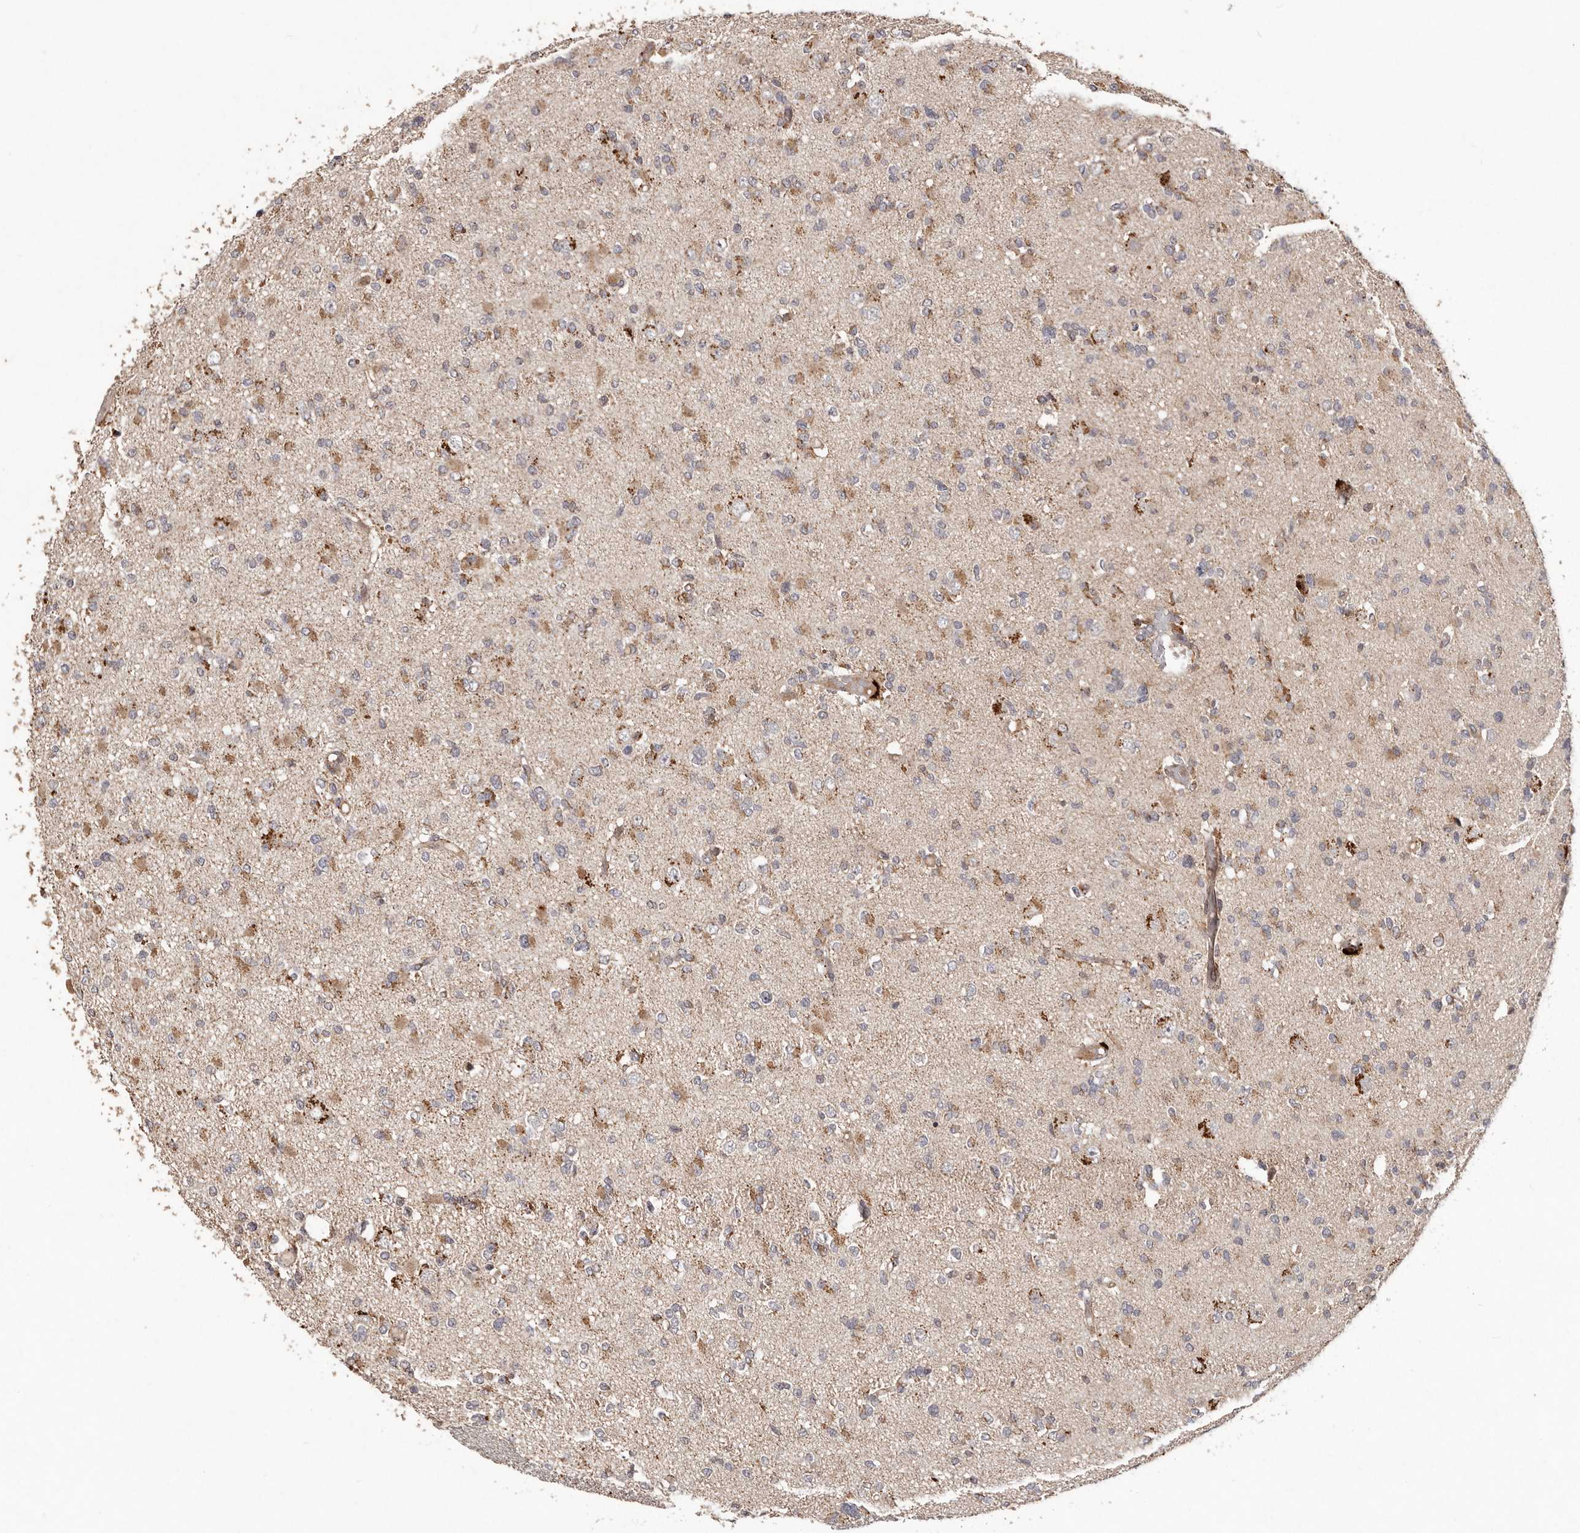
{"staining": {"intensity": "weak", "quantity": "25%-75%", "location": "cytoplasmic/membranous"}, "tissue": "glioma", "cell_type": "Tumor cells", "image_type": "cancer", "snomed": [{"axis": "morphology", "description": "Glioma, malignant, Low grade"}, {"axis": "topography", "description": "Brain"}], "caption": "About 25%-75% of tumor cells in human malignant glioma (low-grade) display weak cytoplasmic/membranous protein expression as visualized by brown immunohistochemical staining.", "gene": "PLOD2", "patient": {"sex": "female", "age": 22}}